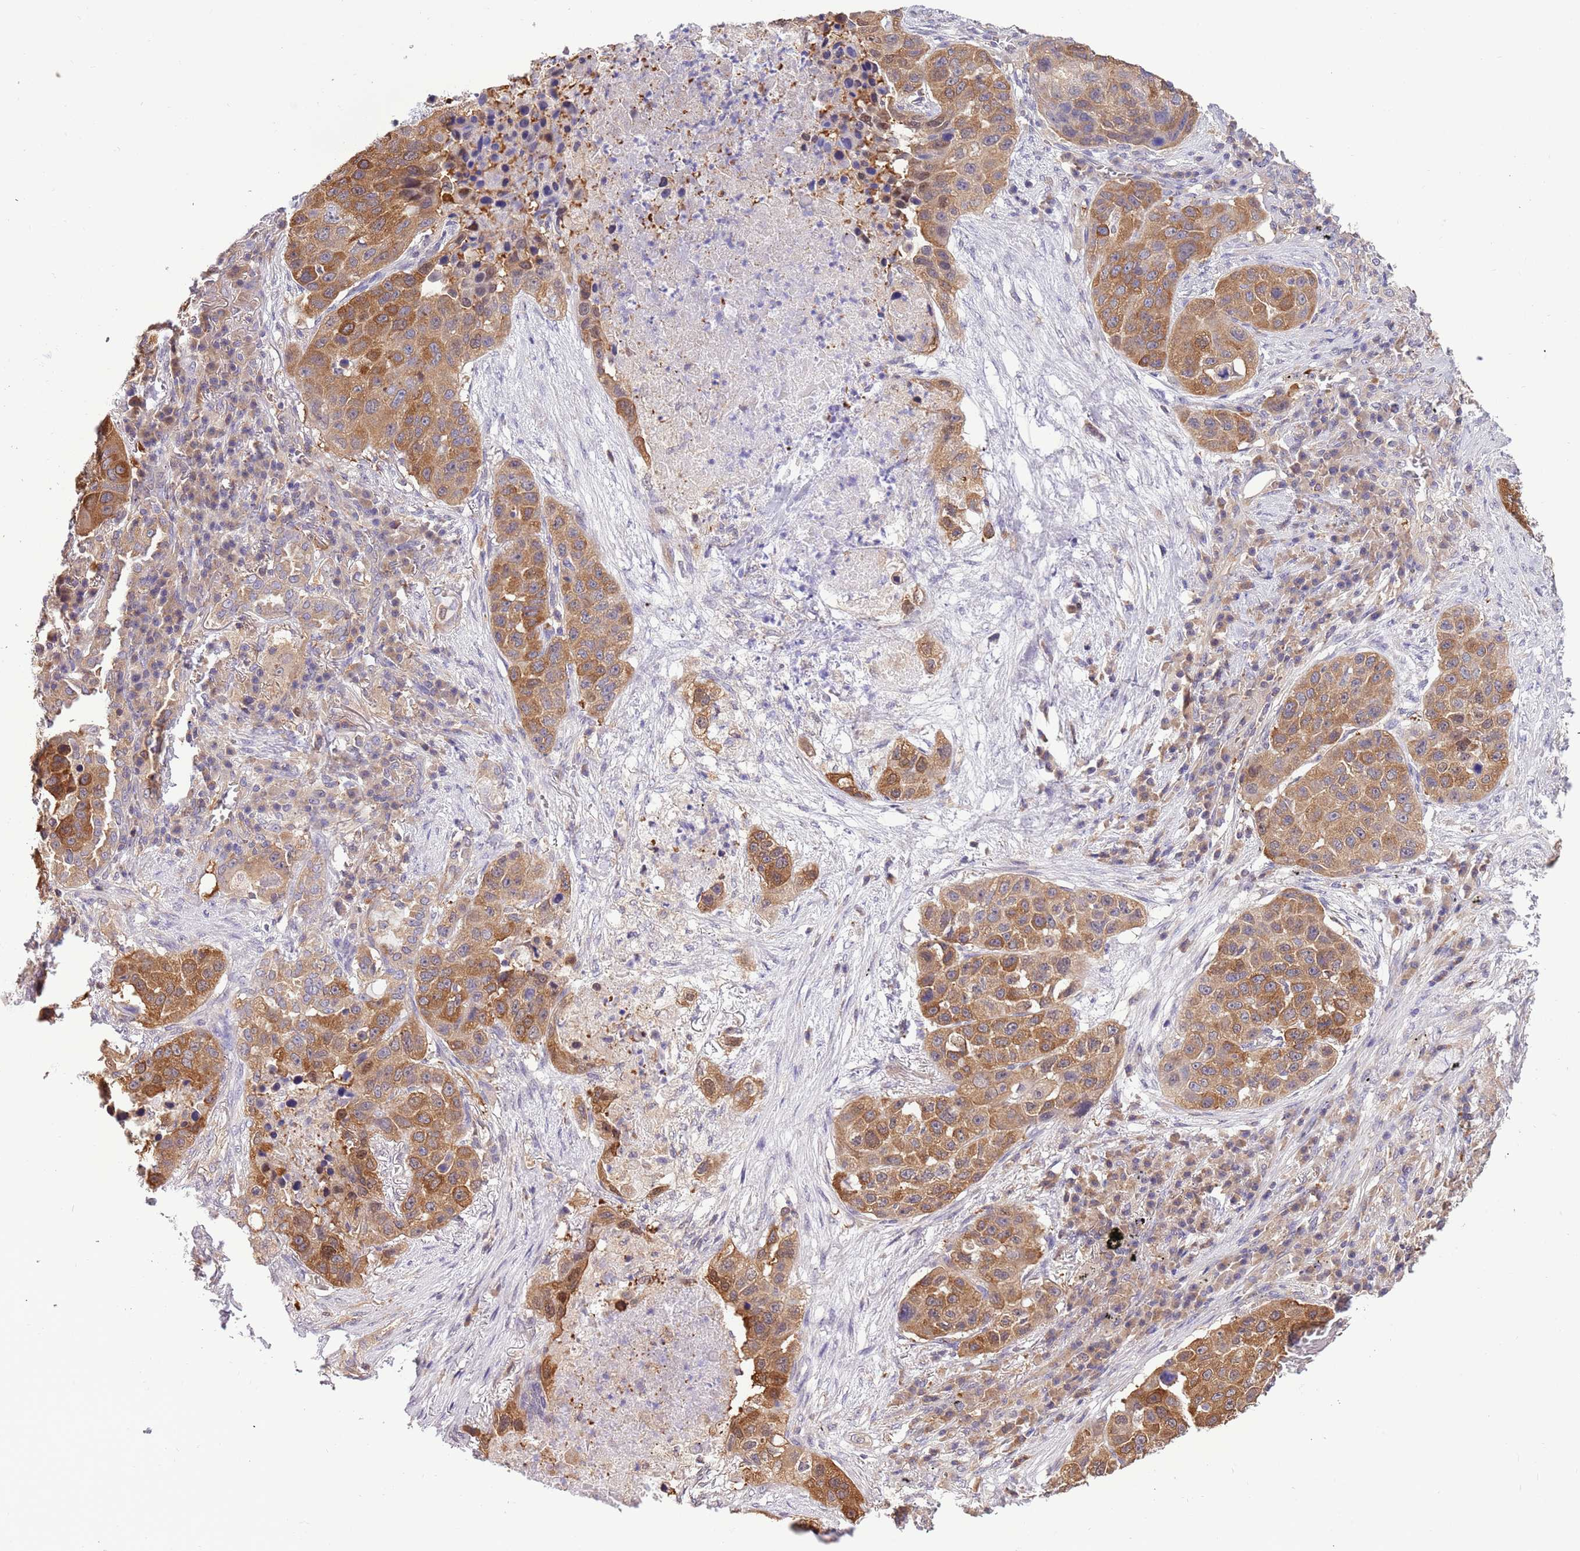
{"staining": {"intensity": "moderate", "quantity": ">75%", "location": "cytoplasmic/membranous"}, "tissue": "lung cancer", "cell_type": "Tumor cells", "image_type": "cancer", "snomed": [{"axis": "morphology", "description": "Squamous cell carcinoma, NOS"}, {"axis": "topography", "description": "Lung"}], "caption": "Protein expression analysis of lung squamous cell carcinoma exhibits moderate cytoplasmic/membranous positivity in approximately >75% of tumor cells. Nuclei are stained in blue.", "gene": "STIP1", "patient": {"sex": "female", "age": 63}}